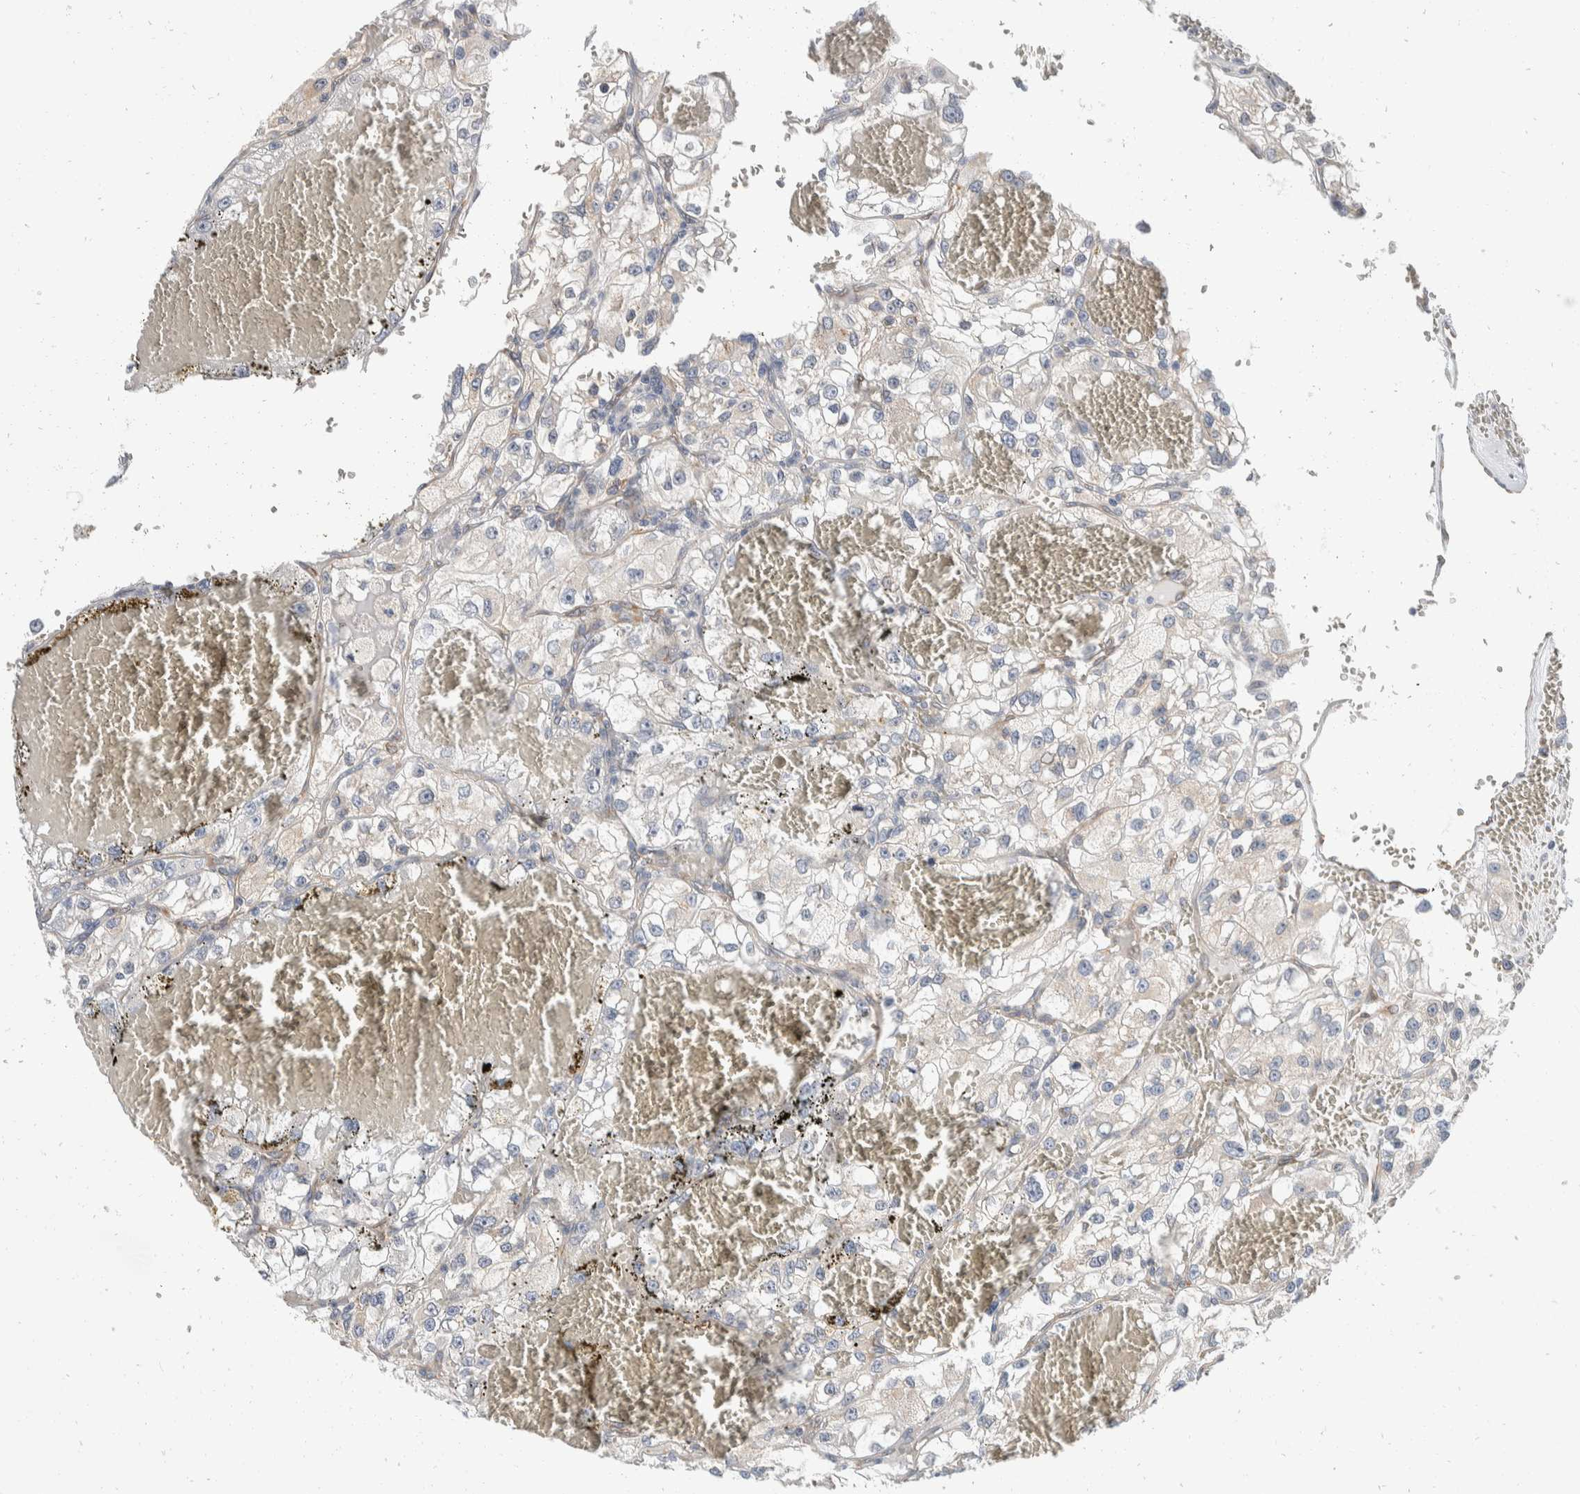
{"staining": {"intensity": "negative", "quantity": "none", "location": "none"}, "tissue": "renal cancer", "cell_type": "Tumor cells", "image_type": "cancer", "snomed": [{"axis": "morphology", "description": "Adenocarcinoma, NOS"}, {"axis": "topography", "description": "Kidney"}], "caption": "There is no significant expression in tumor cells of renal adenocarcinoma.", "gene": "TMEM245", "patient": {"sex": "female", "age": 57}}